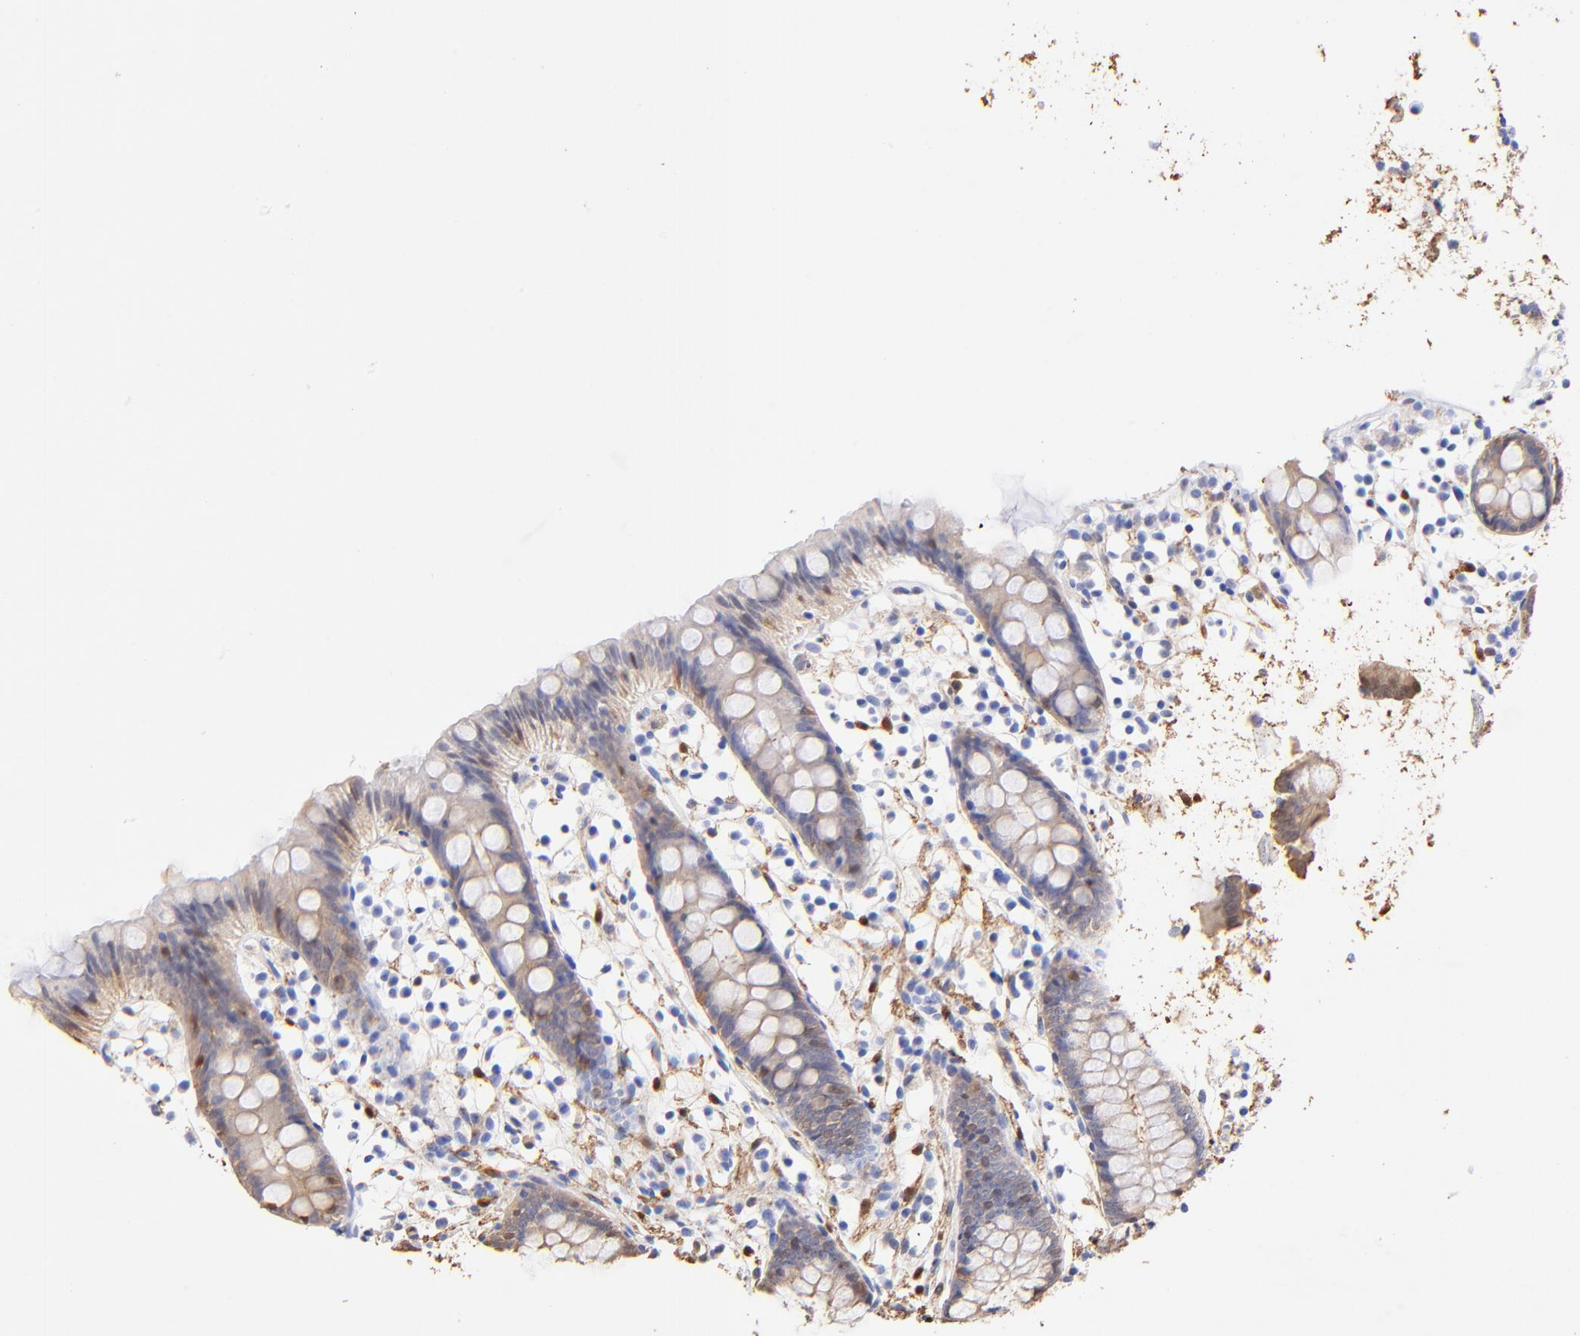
{"staining": {"intensity": "weak", "quantity": "25%-75%", "location": "cytoplasmic/membranous"}, "tissue": "appendix", "cell_type": "Glandular cells", "image_type": "normal", "snomed": [{"axis": "morphology", "description": "Normal tissue, NOS"}, {"axis": "topography", "description": "Appendix"}], "caption": "The immunohistochemical stain labels weak cytoplasmic/membranous expression in glandular cells of normal appendix. The protein of interest is shown in brown color, while the nuclei are stained blue.", "gene": "ALDH1A1", "patient": {"sex": "male", "age": 38}}